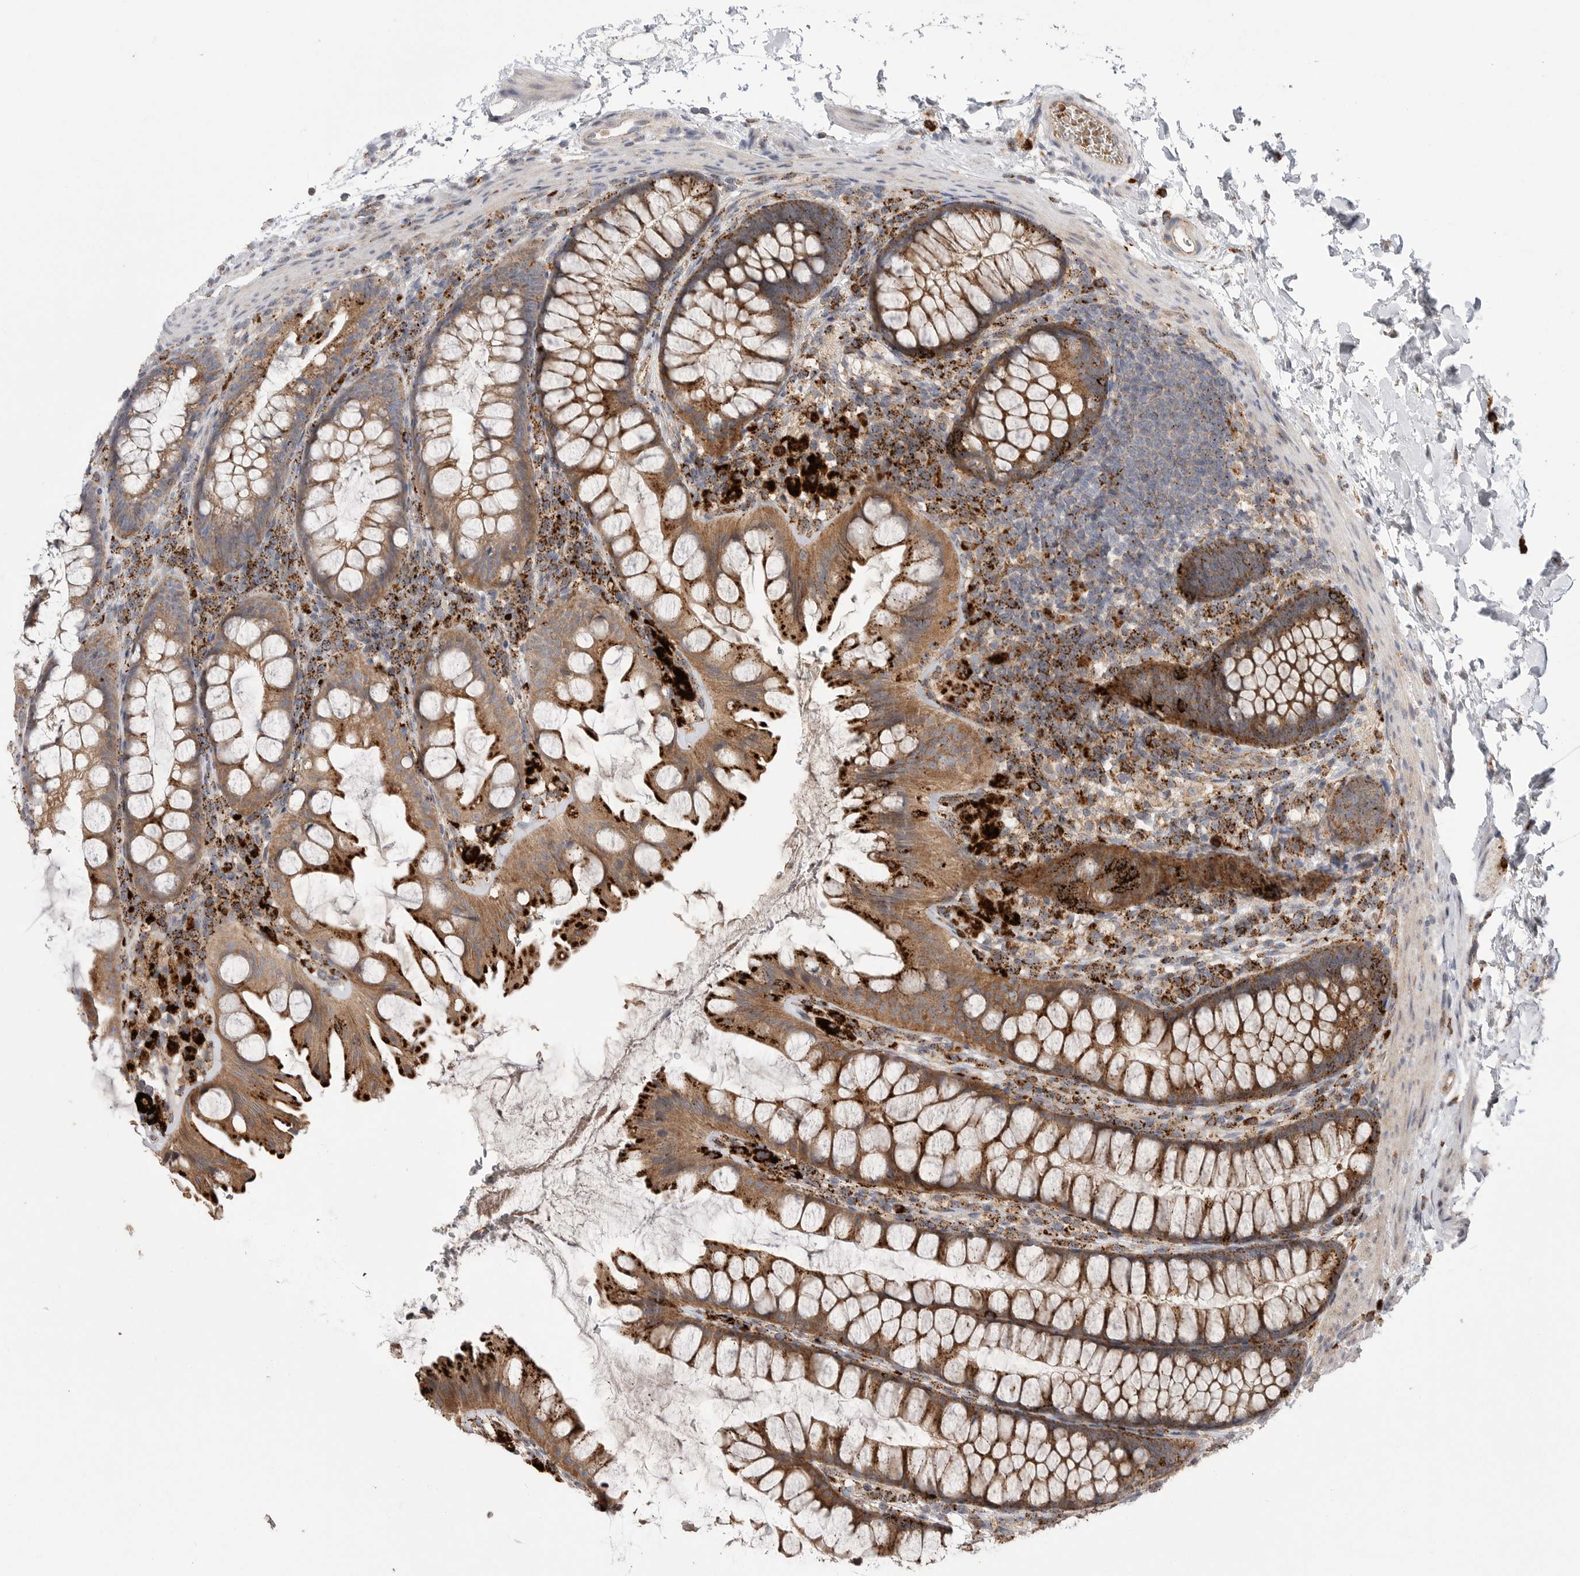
{"staining": {"intensity": "moderate", "quantity": ">75%", "location": "cytoplasmic/membranous"}, "tissue": "colon", "cell_type": "Endothelial cells", "image_type": "normal", "snomed": [{"axis": "morphology", "description": "Normal tissue, NOS"}, {"axis": "topography", "description": "Colon"}], "caption": "Protein staining exhibits moderate cytoplasmic/membranous staining in about >75% of endothelial cells in unremarkable colon. The protein is shown in brown color, while the nuclei are stained blue.", "gene": "GALNS", "patient": {"sex": "female", "age": 62}}